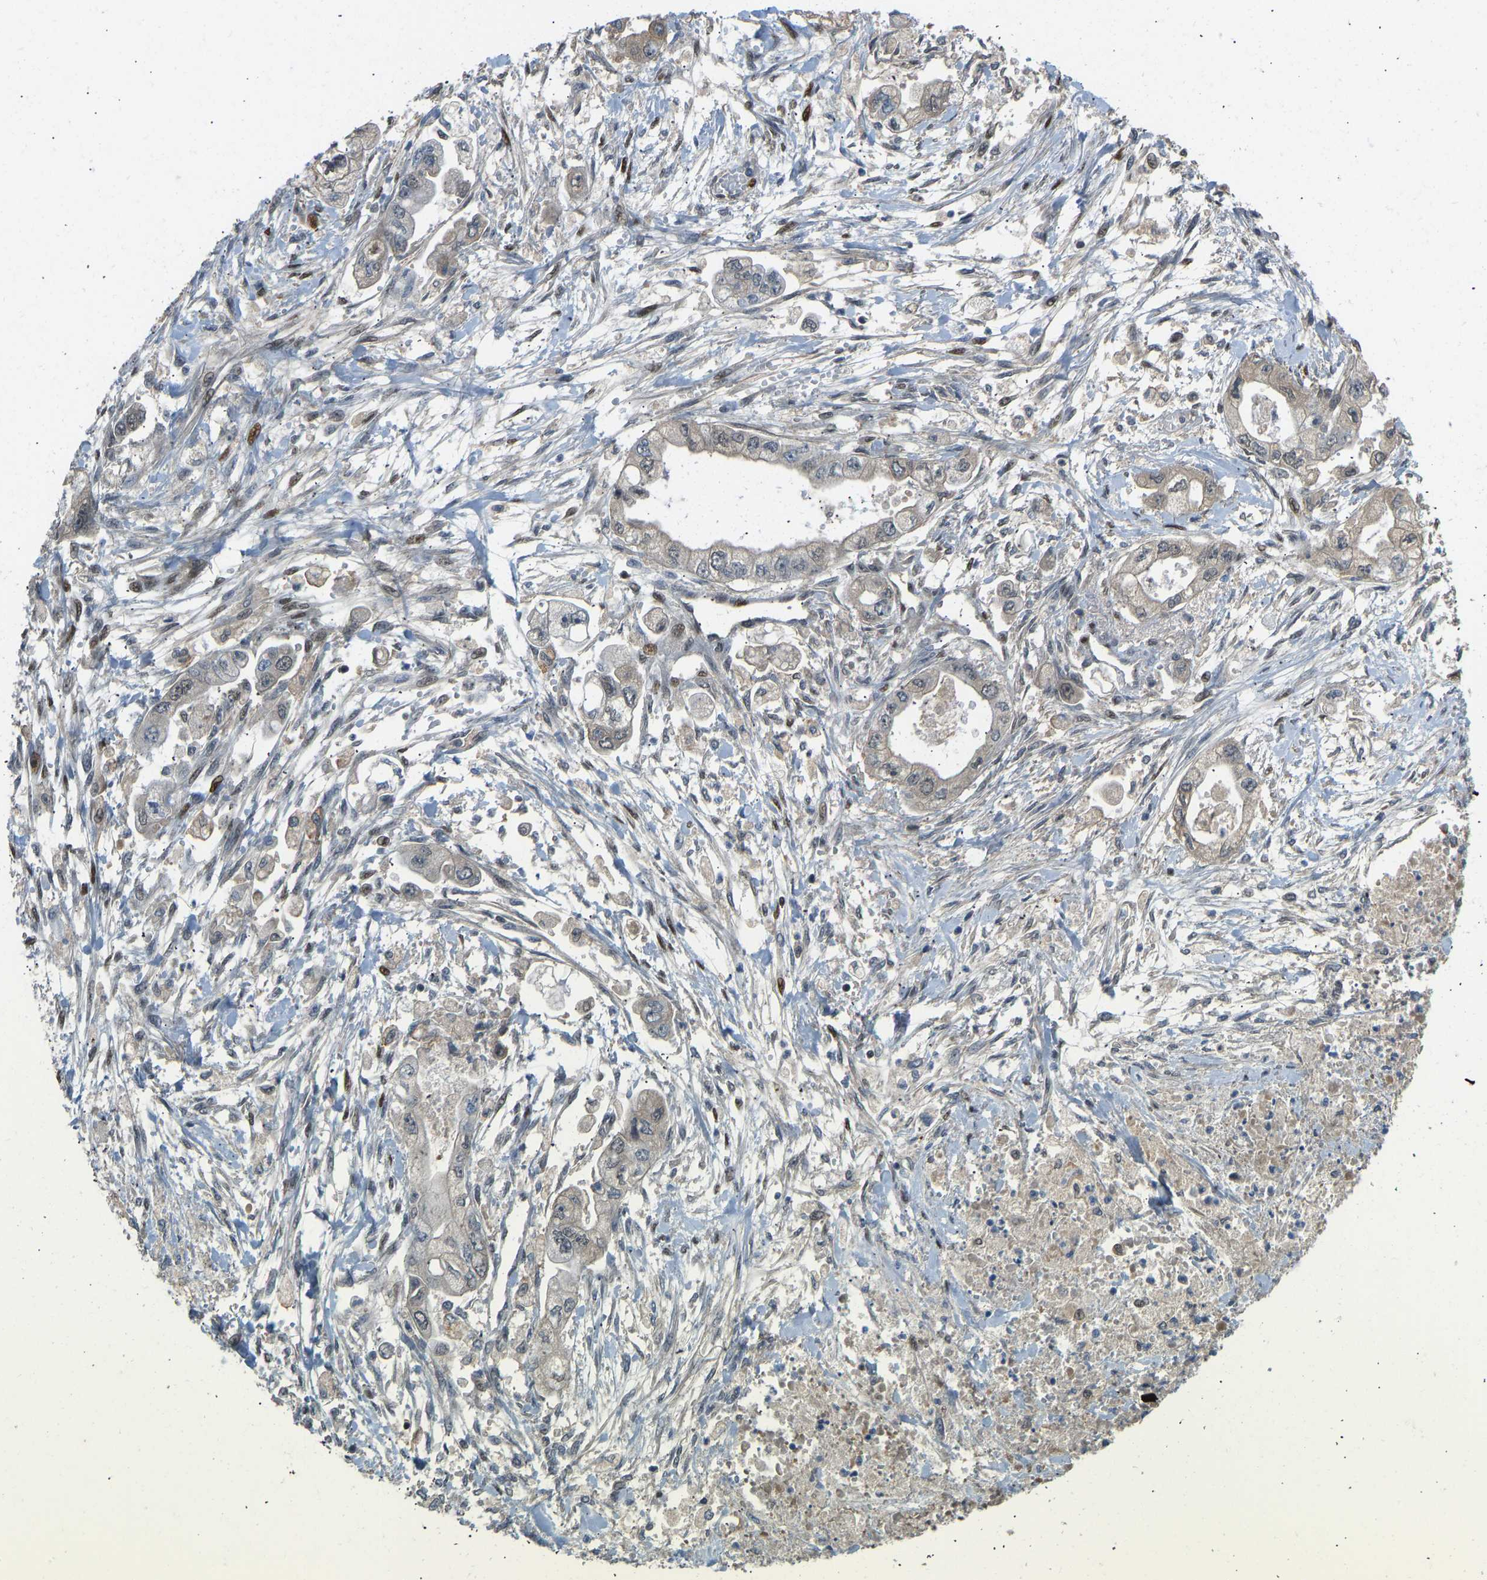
{"staining": {"intensity": "weak", "quantity": "<25%", "location": "cytoplasmic/membranous,nuclear"}, "tissue": "stomach cancer", "cell_type": "Tumor cells", "image_type": "cancer", "snomed": [{"axis": "morphology", "description": "Normal tissue, NOS"}, {"axis": "morphology", "description": "Adenocarcinoma, NOS"}, {"axis": "topography", "description": "Stomach"}], "caption": "Immunohistochemistry (IHC) of stomach cancer (adenocarcinoma) exhibits no expression in tumor cells.", "gene": "FOXK1", "patient": {"sex": "male", "age": 62}}